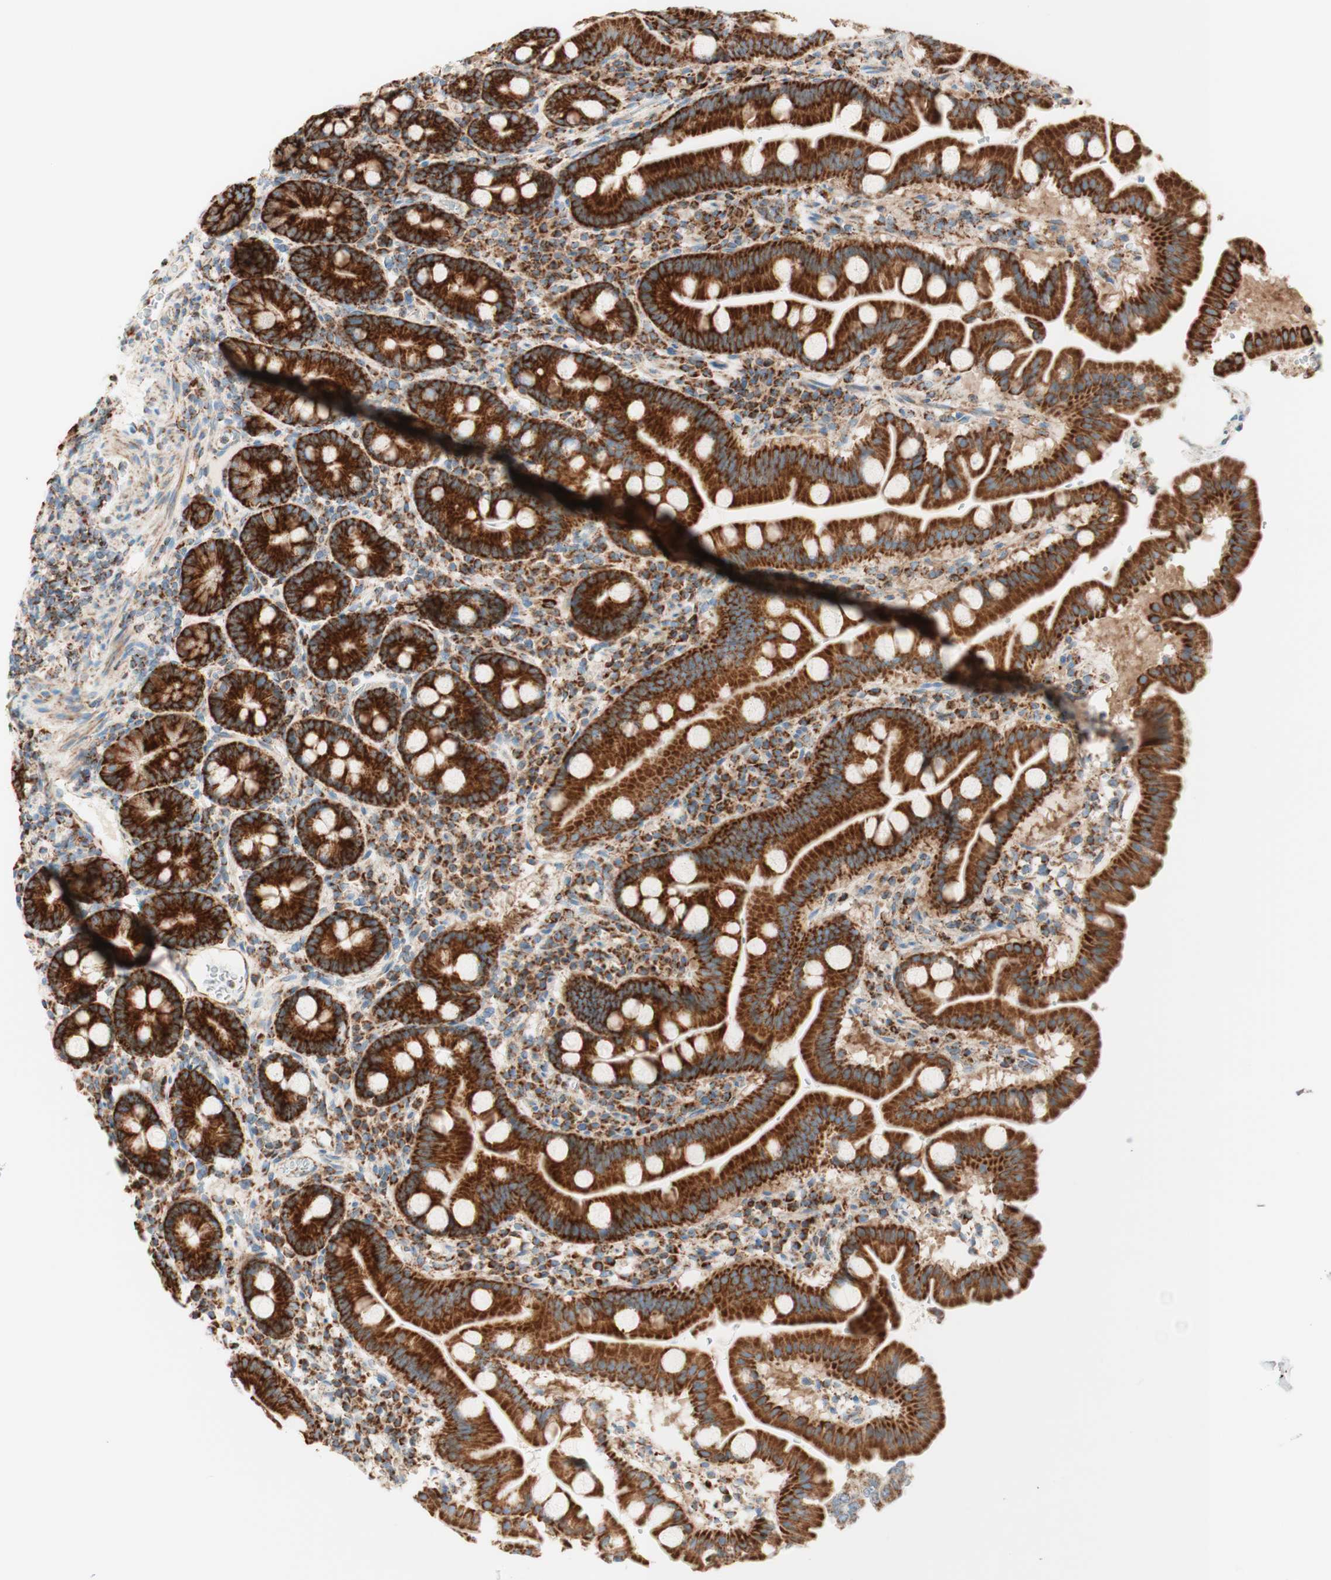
{"staining": {"intensity": "strong", "quantity": ">75%", "location": "cytoplasmic/membranous"}, "tissue": "duodenum", "cell_type": "Glandular cells", "image_type": "normal", "snomed": [{"axis": "morphology", "description": "Normal tissue, NOS"}, {"axis": "topography", "description": "Duodenum"}], "caption": "Duodenum stained with a protein marker demonstrates strong staining in glandular cells.", "gene": "TOMM20", "patient": {"sex": "male", "age": 50}}